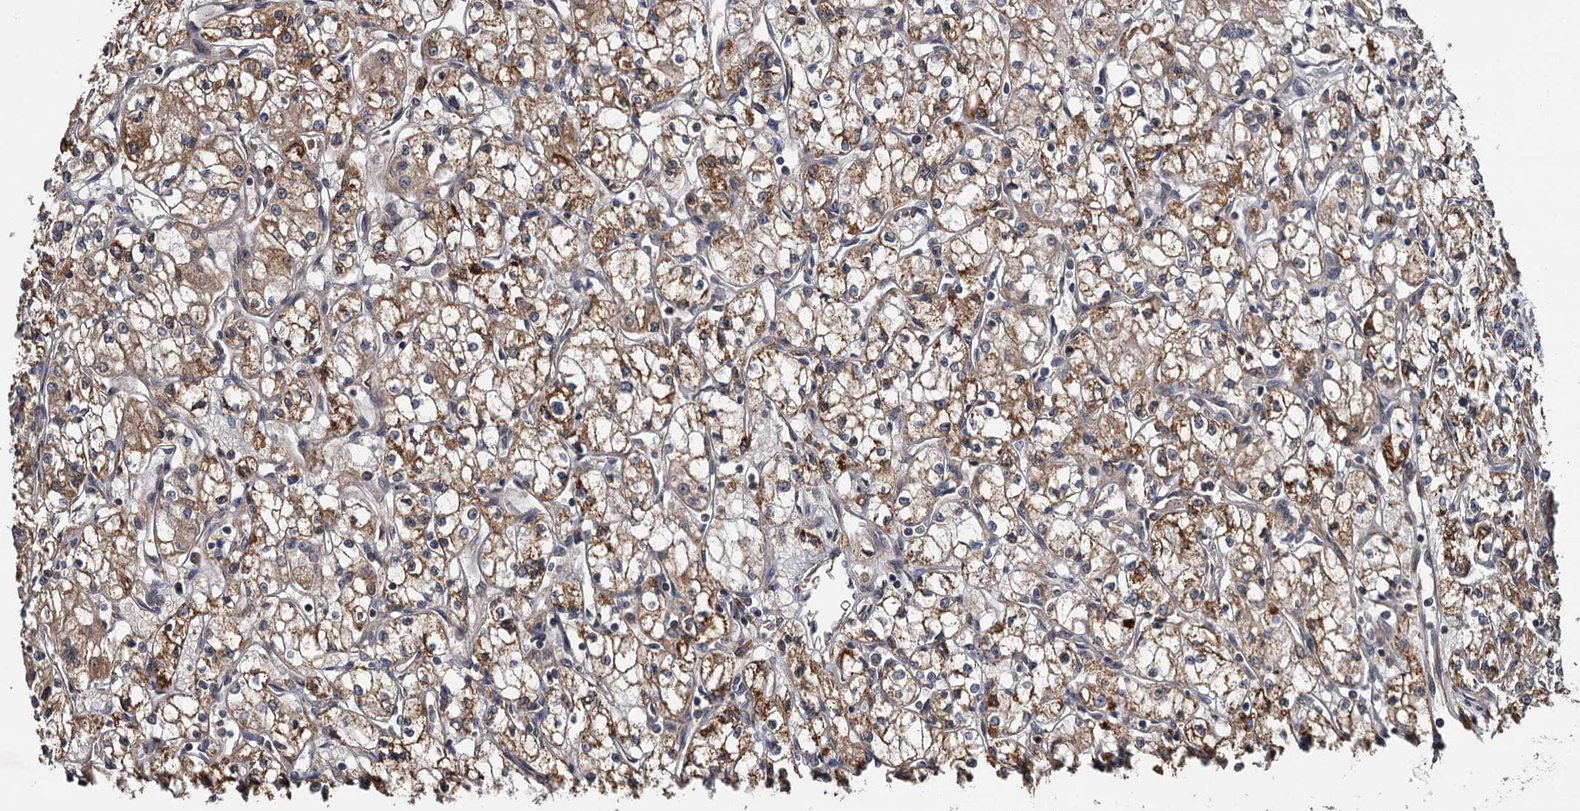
{"staining": {"intensity": "moderate", "quantity": ">75%", "location": "cytoplasmic/membranous"}, "tissue": "renal cancer", "cell_type": "Tumor cells", "image_type": "cancer", "snomed": [{"axis": "morphology", "description": "Adenocarcinoma, NOS"}, {"axis": "topography", "description": "Kidney"}], "caption": "Immunohistochemistry of renal adenocarcinoma displays medium levels of moderate cytoplasmic/membranous staining in about >75% of tumor cells.", "gene": "MBD6", "patient": {"sex": "male", "age": 59}}